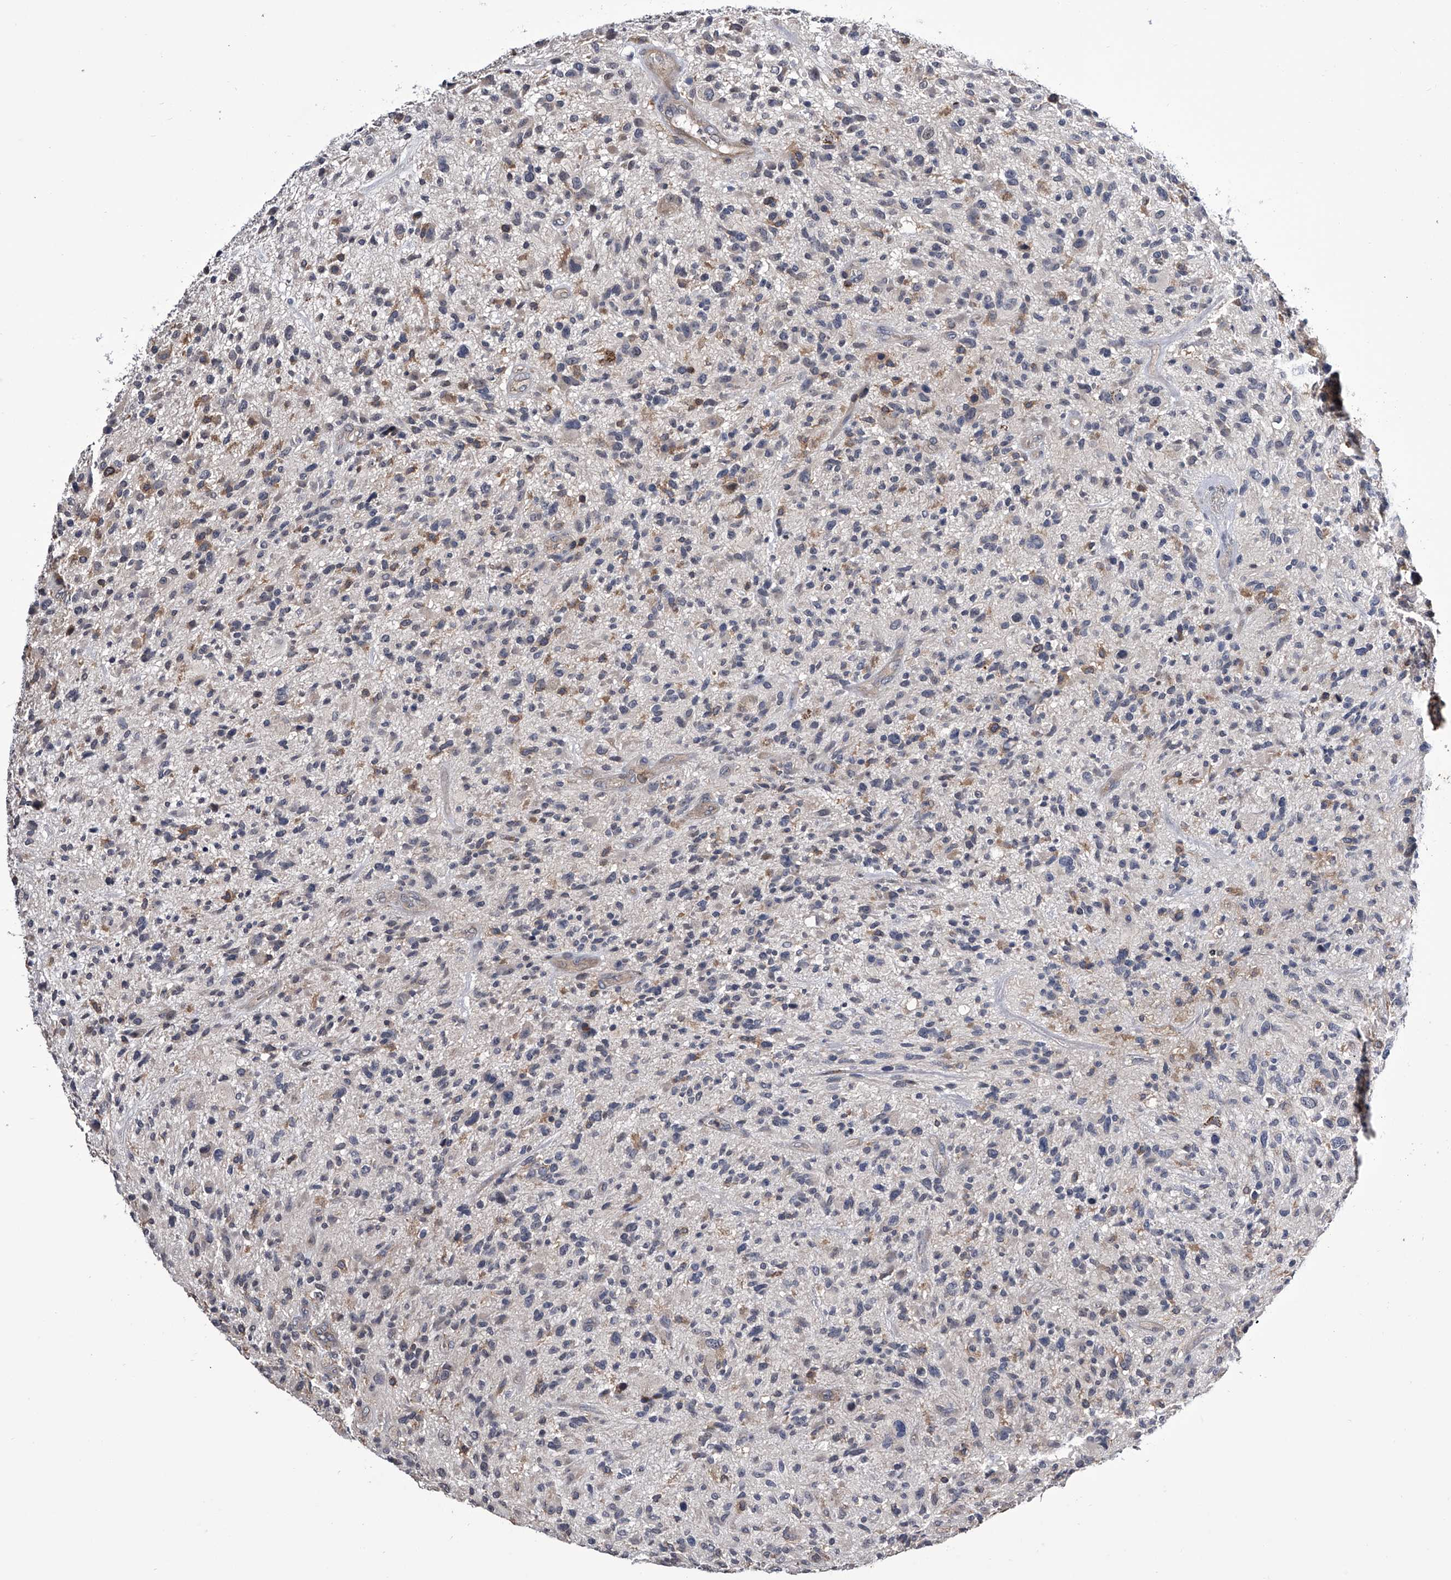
{"staining": {"intensity": "negative", "quantity": "none", "location": "none"}, "tissue": "glioma", "cell_type": "Tumor cells", "image_type": "cancer", "snomed": [{"axis": "morphology", "description": "Glioma, malignant, High grade"}, {"axis": "topography", "description": "Brain"}], "caption": "IHC of glioma demonstrates no positivity in tumor cells.", "gene": "PAN3", "patient": {"sex": "male", "age": 47}}